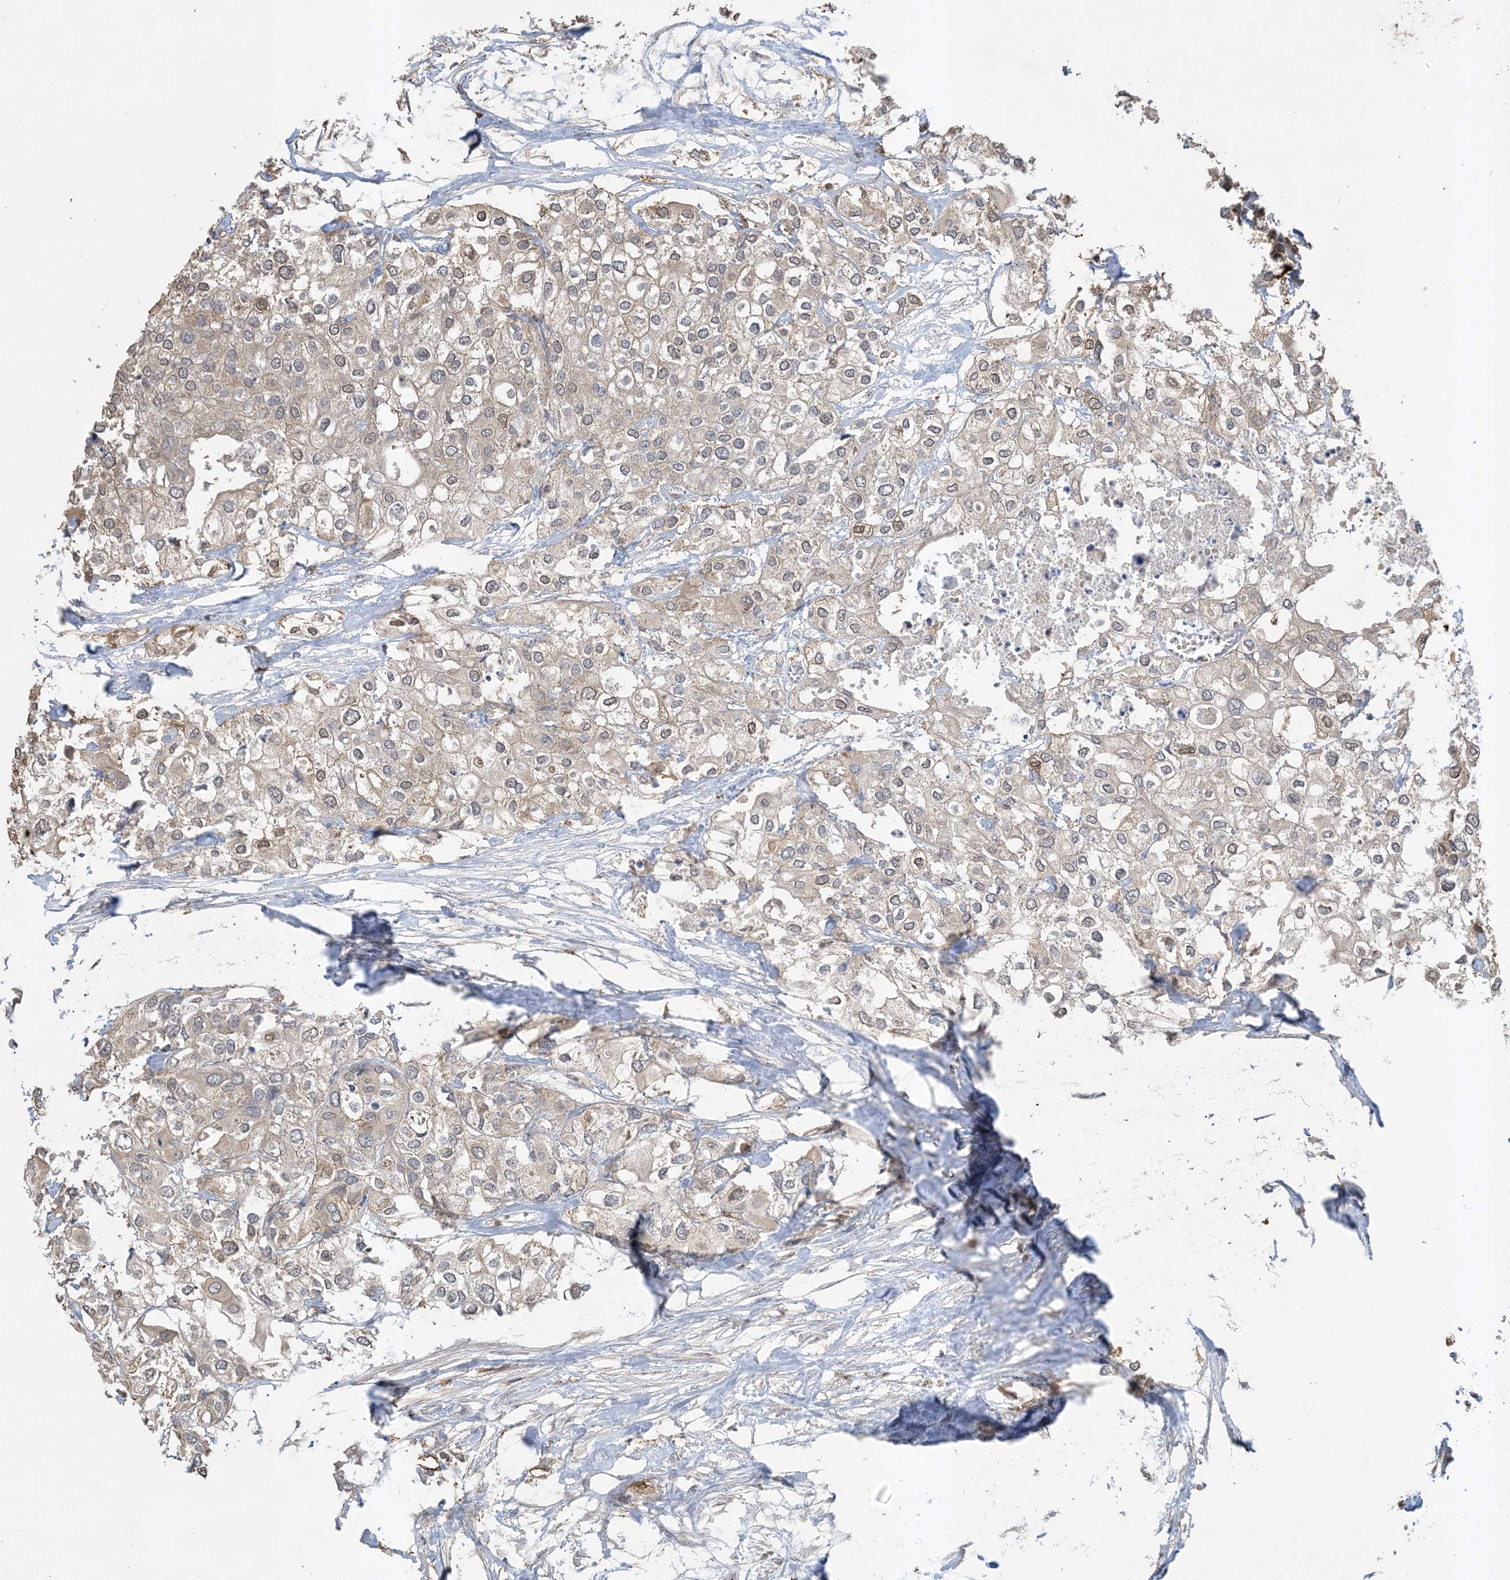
{"staining": {"intensity": "weak", "quantity": "25%-75%", "location": "cytoplasmic/membranous"}, "tissue": "urothelial cancer", "cell_type": "Tumor cells", "image_type": "cancer", "snomed": [{"axis": "morphology", "description": "Urothelial carcinoma, High grade"}, {"axis": "topography", "description": "Urinary bladder"}], "caption": "A micrograph showing weak cytoplasmic/membranous staining in approximately 25%-75% of tumor cells in urothelial carcinoma (high-grade), as visualized by brown immunohistochemical staining.", "gene": "TMSB4X", "patient": {"sex": "male", "age": 64}}